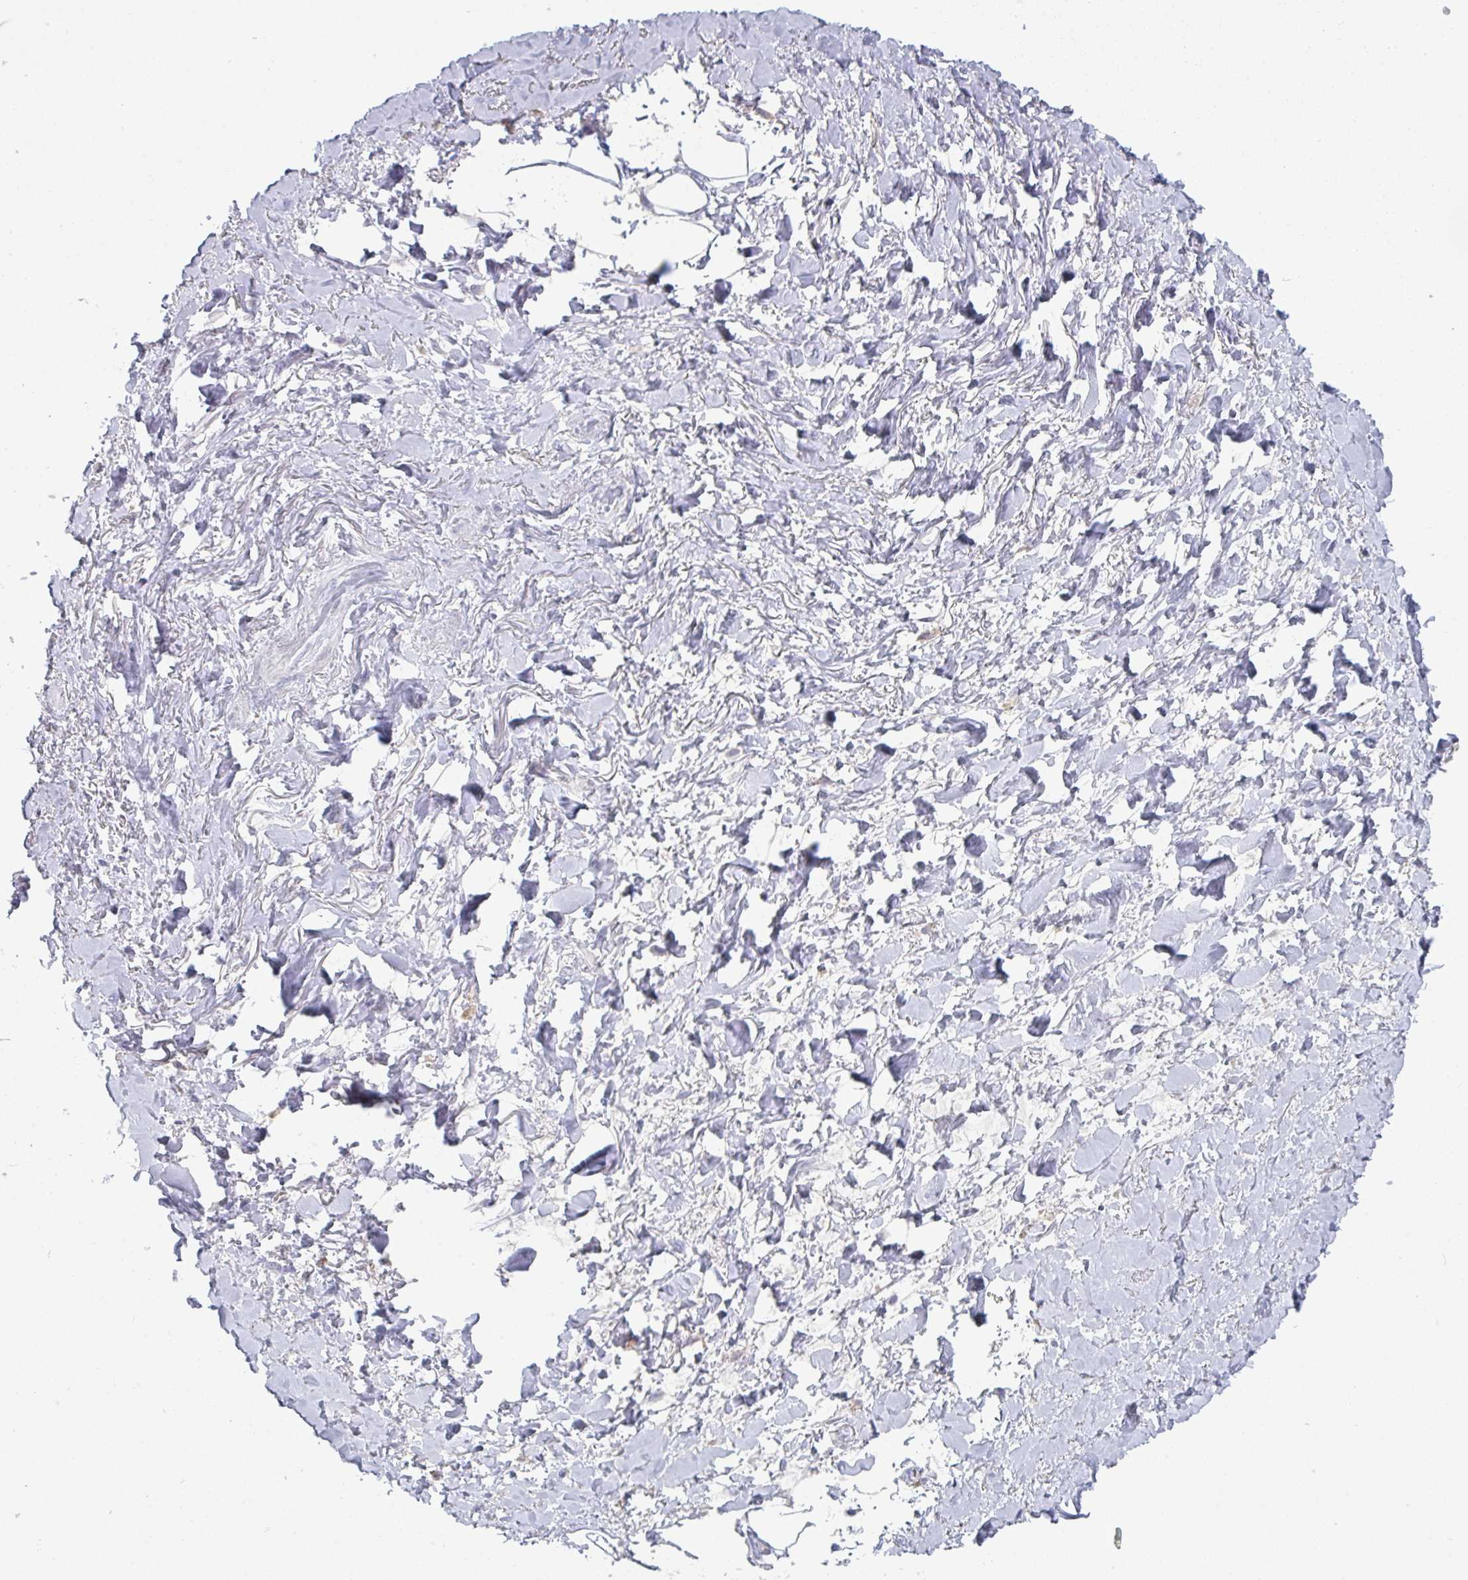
{"staining": {"intensity": "negative", "quantity": "none", "location": "none"}, "tissue": "soft tissue", "cell_type": "Fibroblasts", "image_type": "normal", "snomed": [{"axis": "morphology", "description": "Normal tissue, NOS"}, {"axis": "topography", "description": "Vagina"}, {"axis": "topography", "description": "Peripheral nerve tissue"}], "caption": "High power microscopy photomicrograph of an IHC image of normal soft tissue, revealing no significant staining in fibroblasts. (Brightfield microscopy of DAB (3,3'-diaminobenzidine) IHC at high magnification).", "gene": "DISP2", "patient": {"sex": "female", "age": 71}}